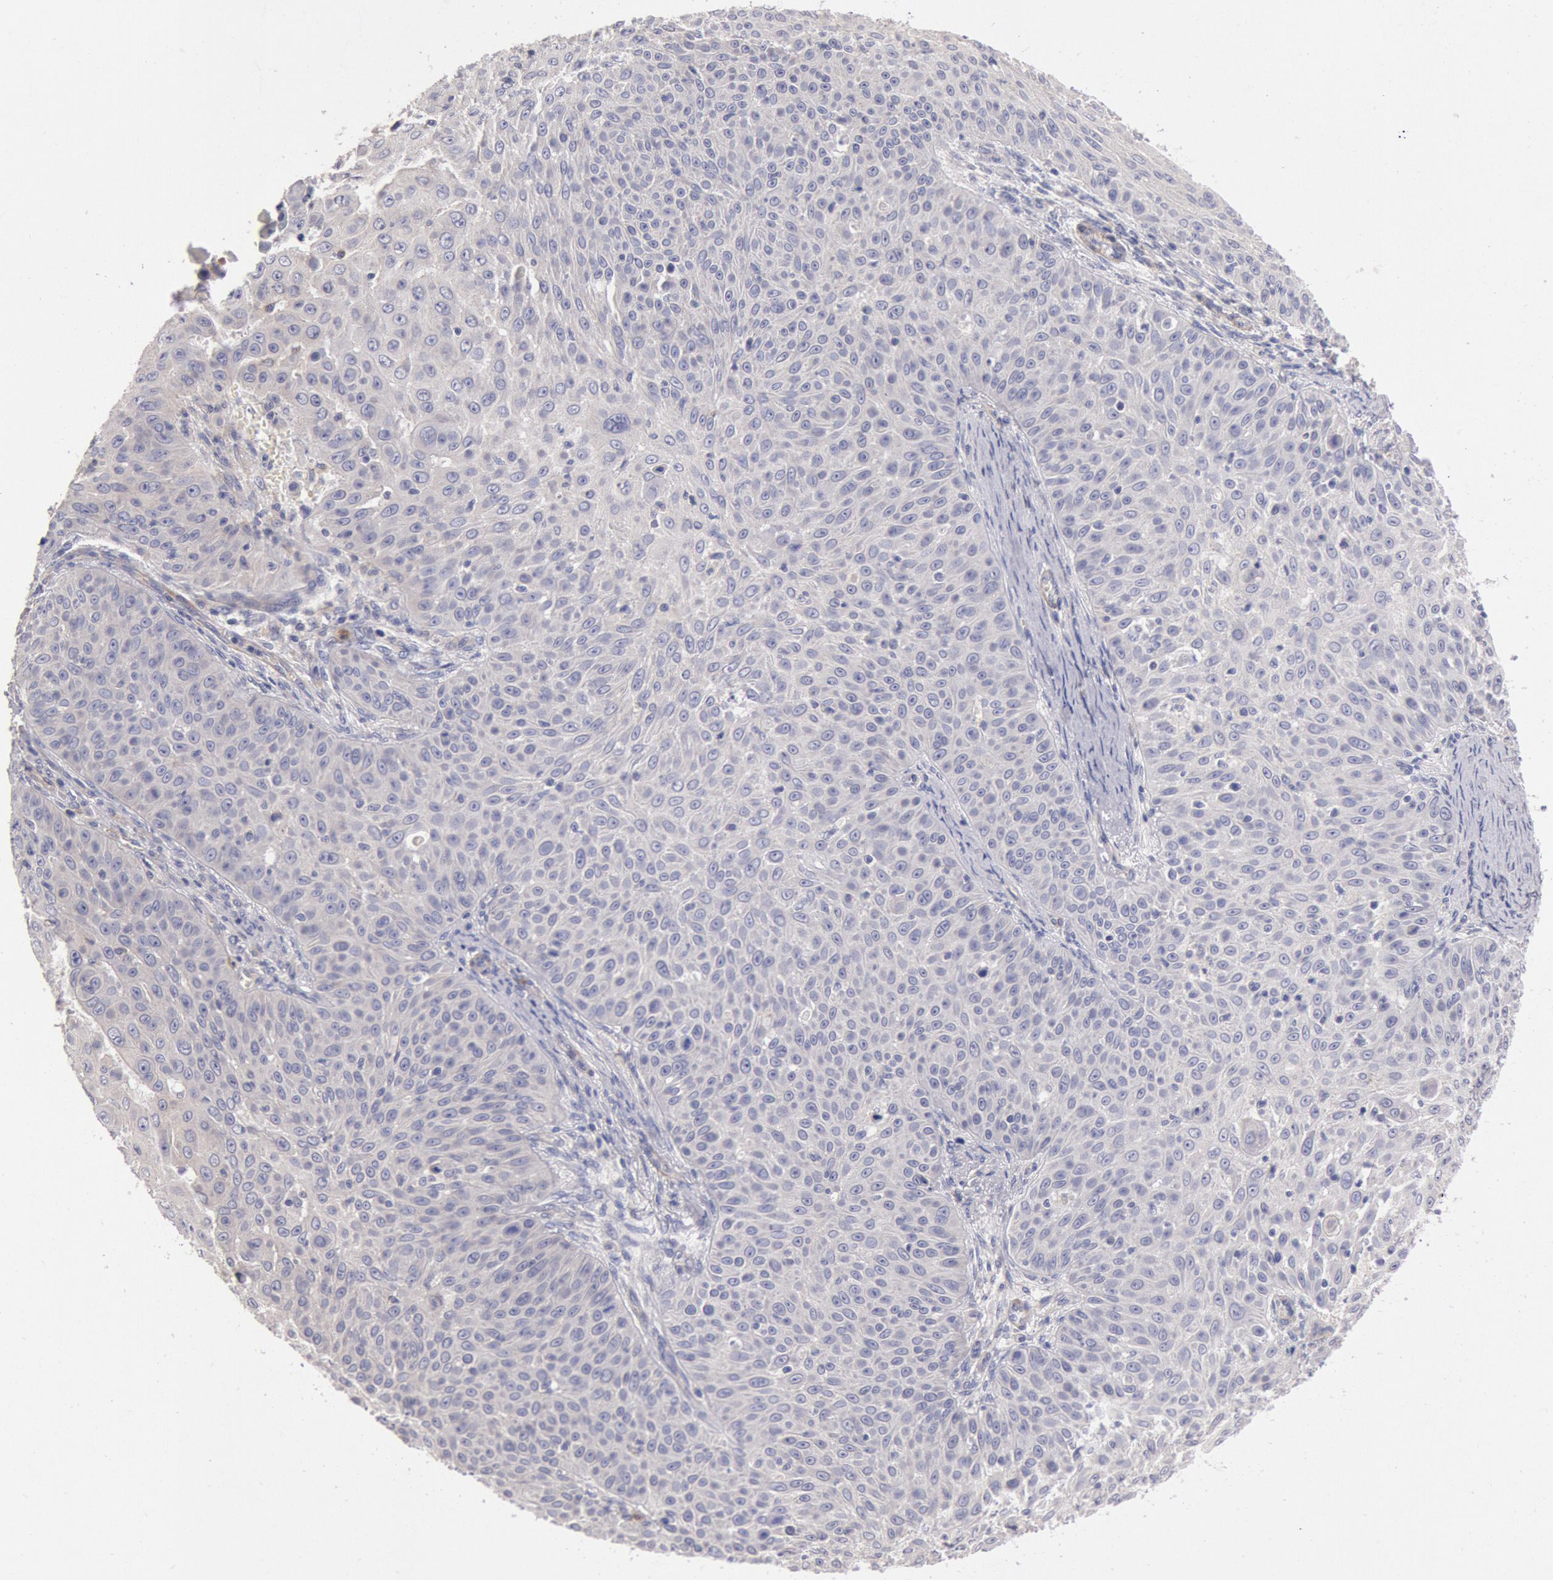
{"staining": {"intensity": "negative", "quantity": "none", "location": "none"}, "tissue": "skin cancer", "cell_type": "Tumor cells", "image_type": "cancer", "snomed": [{"axis": "morphology", "description": "Squamous cell carcinoma, NOS"}, {"axis": "topography", "description": "Skin"}], "caption": "Tumor cells are negative for brown protein staining in skin squamous cell carcinoma. (DAB (3,3'-diaminobenzidine) immunohistochemistry (IHC) with hematoxylin counter stain).", "gene": "TMED8", "patient": {"sex": "male", "age": 82}}